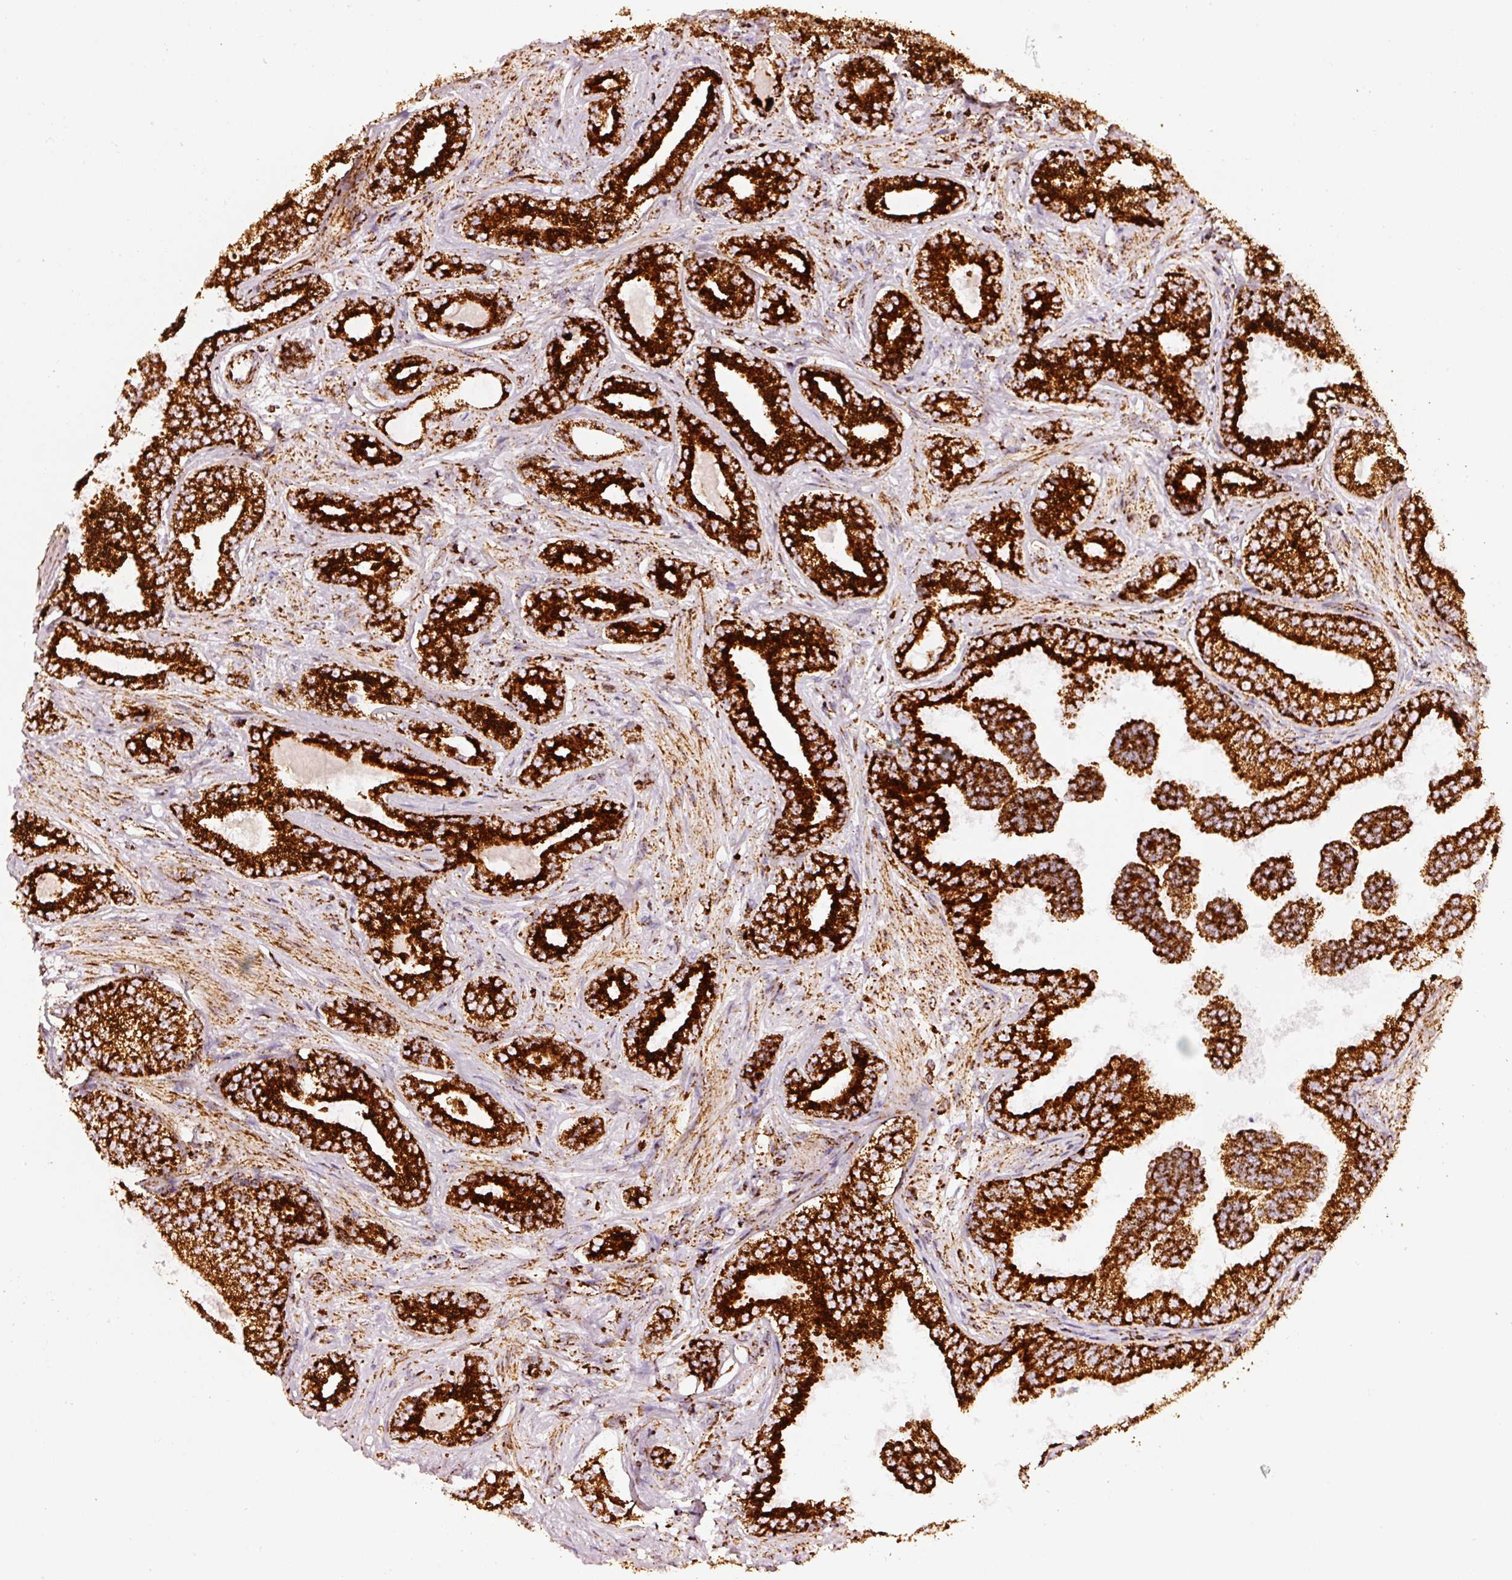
{"staining": {"intensity": "strong", "quantity": ">75%", "location": "cytoplasmic/membranous"}, "tissue": "prostate cancer", "cell_type": "Tumor cells", "image_type": "cancer", "snomed": [{"axis": "morphology", "description": "Adenocarcinoma, Low grade"}, {"axis": "topography", "description": "Prostate"}], "caption": "A photomicrograph showing strong cytoplasmic/membranous staining in about >75% of tumor cells in prostate cancer, as visualized by brown immunohistochemical staining.", "gene": "MT-CO2", "patient": {"sex": "male", "age": 61}}